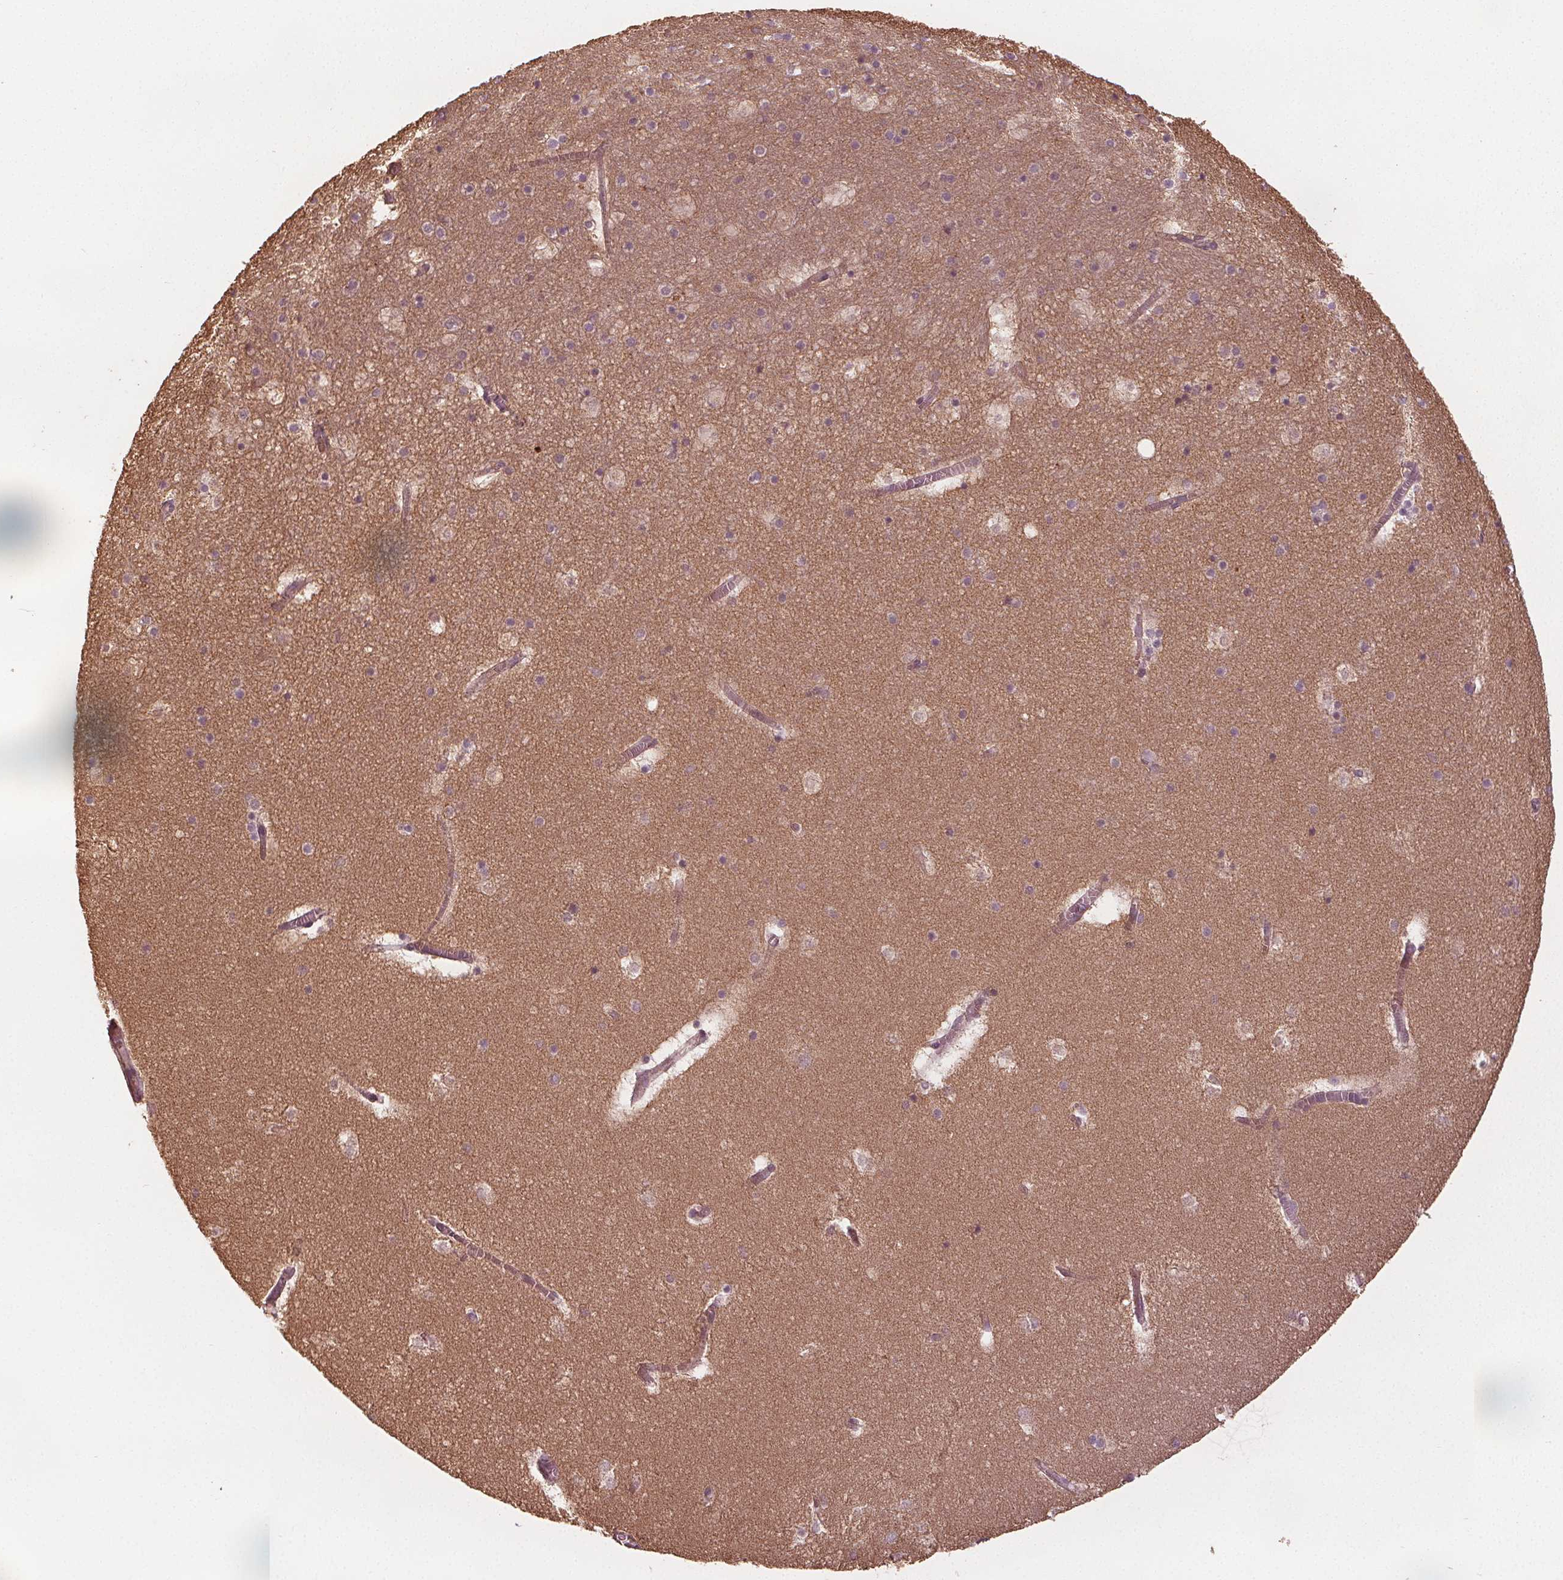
{"staining": {"intensity": "weak", "quantity": "<25%", "location": "cytoplasmic/membranous"}, "tissue": "hippocampus", "cell_type": "Glial cells", "image_type": "normal", "snomed": [{"axis": "morphology", "description": "Normal tissue, NOS"}, {"axis": "topography", "description": "Hippocampus"}], "caption": "IHC micrograph of benign hippocampus: hippocampus stained with DAB exhibits no significant protein staining in glial cells.", "gene": "GNB2", "patient": {"sex": "male", "age": 45}}